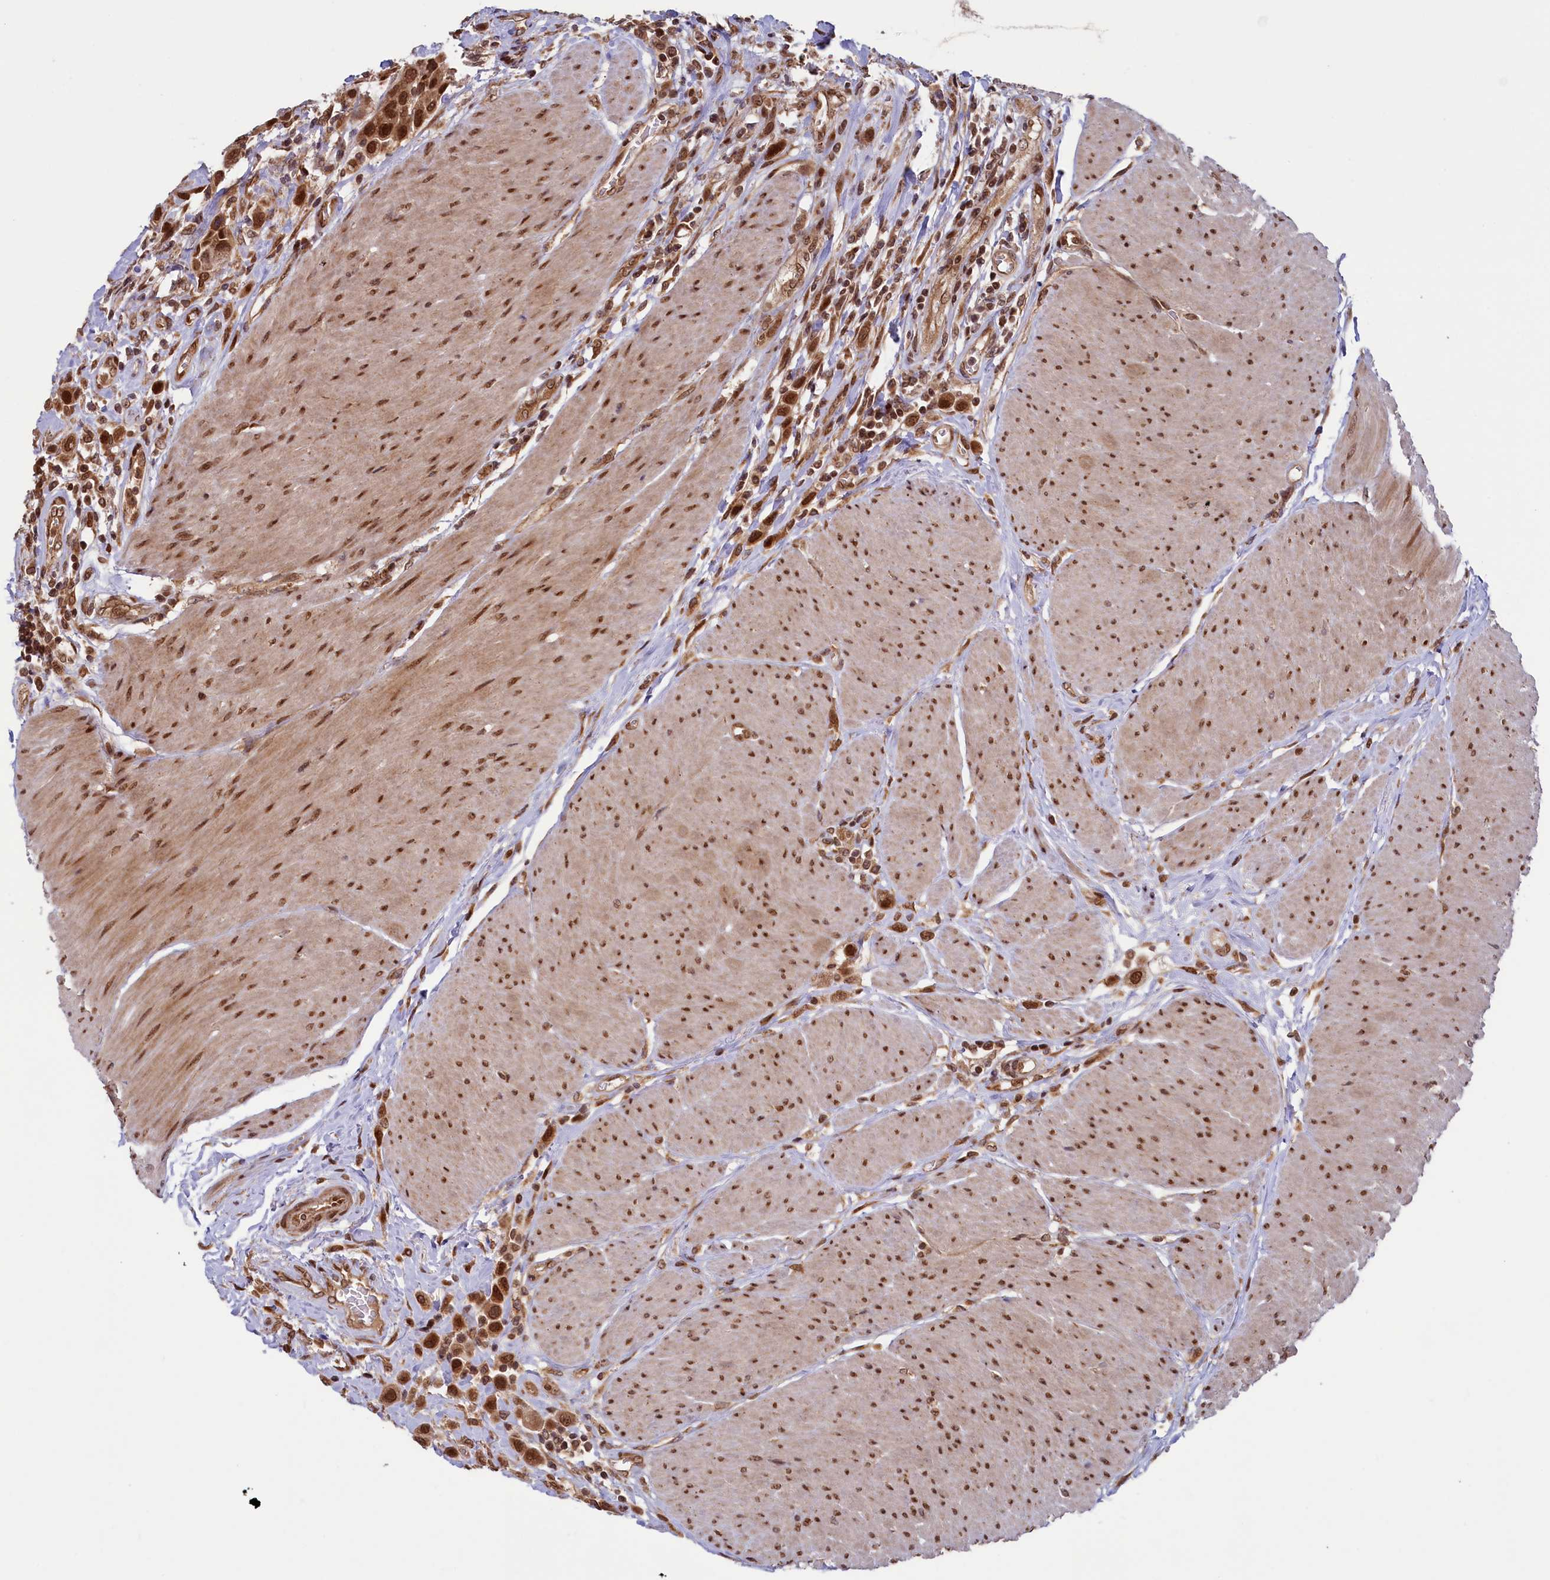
{"staining": {"intensity": "strong", "quantity": ">75%", "location": "nuclear"}, "tissue": "urothelial cancer", "cell_type": "Tumor cells", "image_type": "cancer", "snomed": [{"axis": "morphology", "description": "Urothelial carcinoma, High grade"}, {"axis": "topography", "description": "Urinary bladder"}], "caption": "A brown stain shows strong nuclear expression of a protein in human urothelial cancer tumor cells.", "gene": "NAE1", "patient": {"sex": "male", "age": 50}}